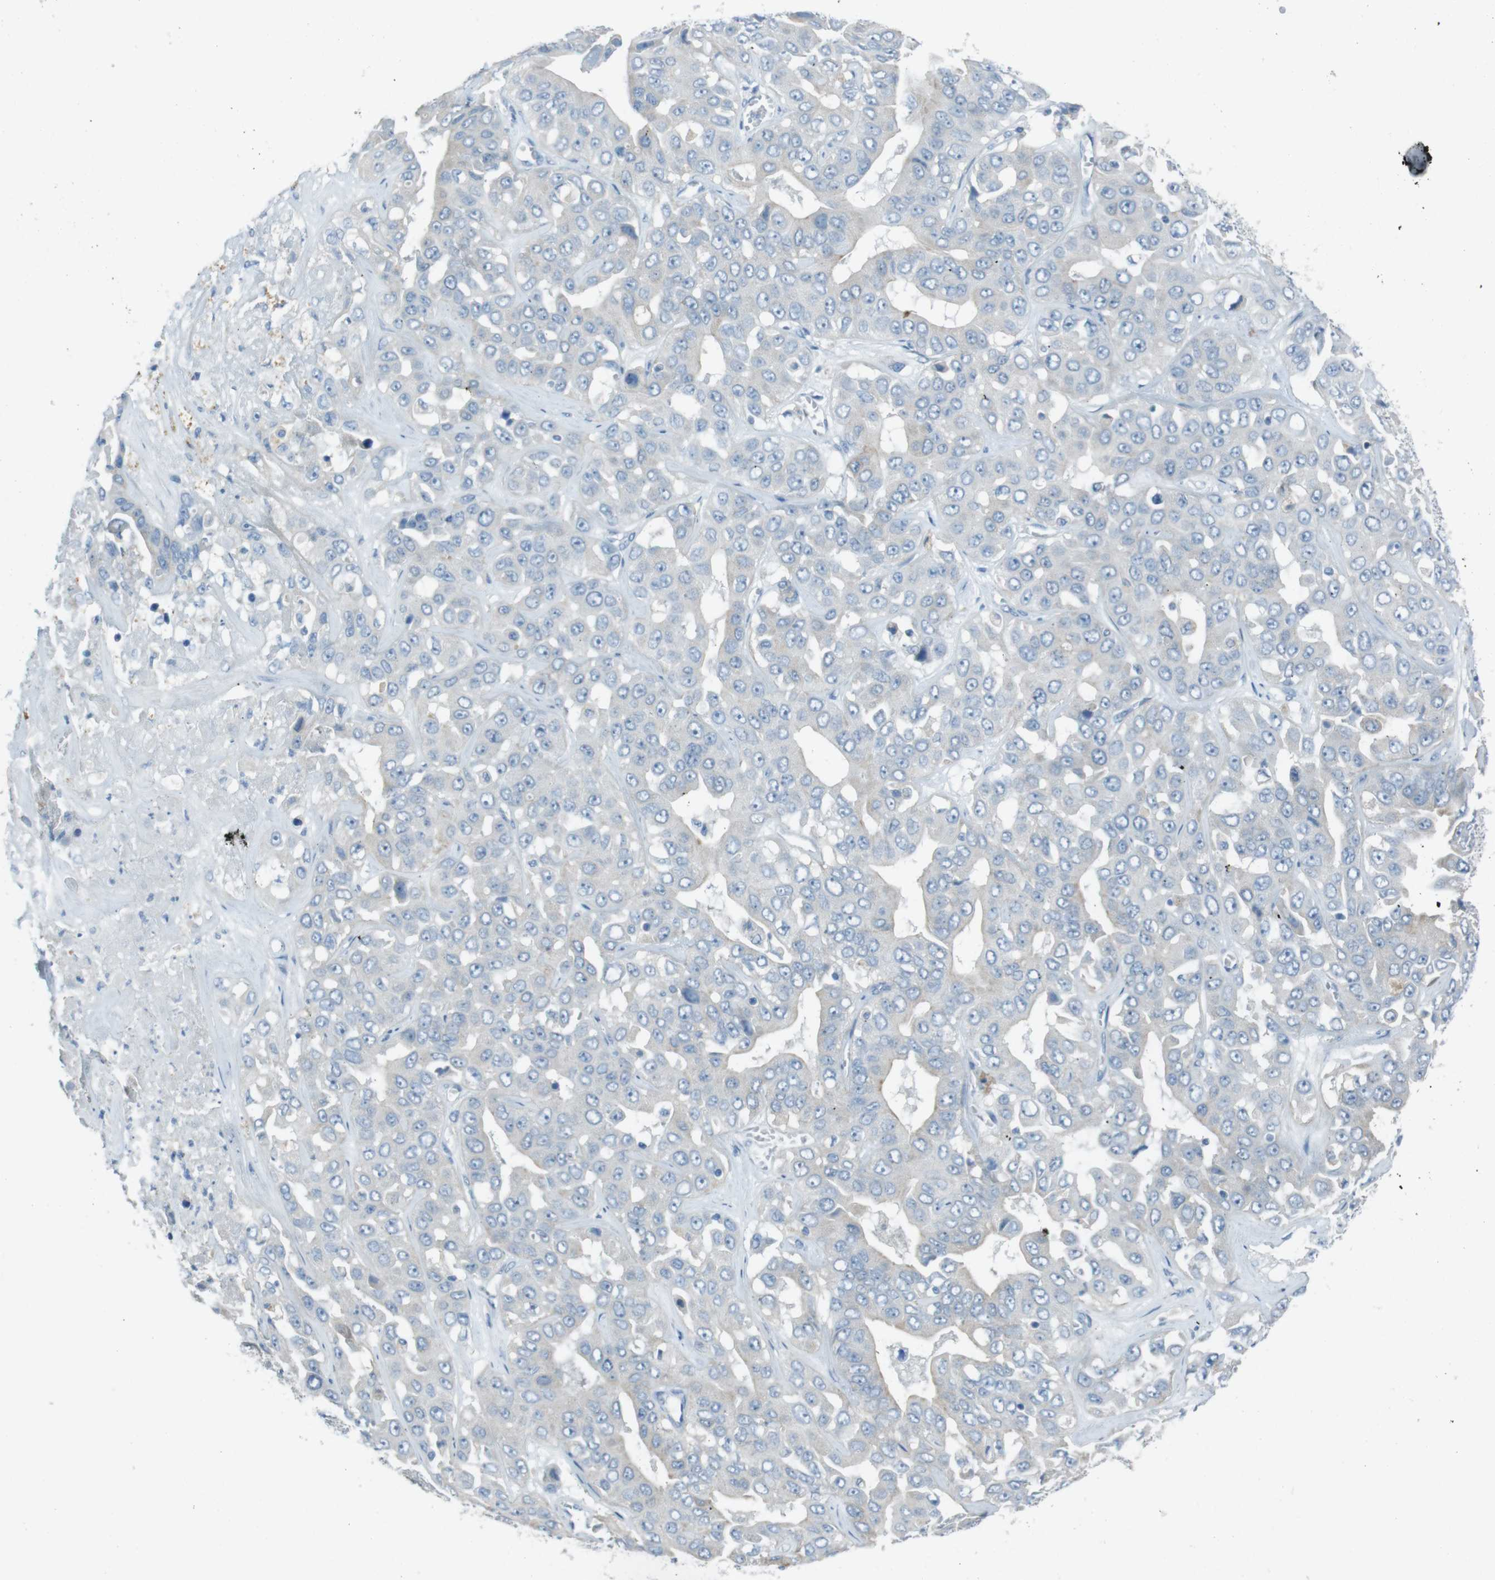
{"staining": {"intensity": "negative", "quantity": "none", "location": "none"}, "tissue": "liver cancer", "cell_type": "Tumor cells", "image_type": "cancer", "snomed": [{"axis": "morphology", "description": "Cholangiocarcinoma"}, {"axis": "topography", "description": "Liver"}], "caption": "Tumor cells show no significant staining in liver cancer (cholangiocarcinoma).", "gene": "ENTPD7", "patient": {"sex": "female", "age": 52}}